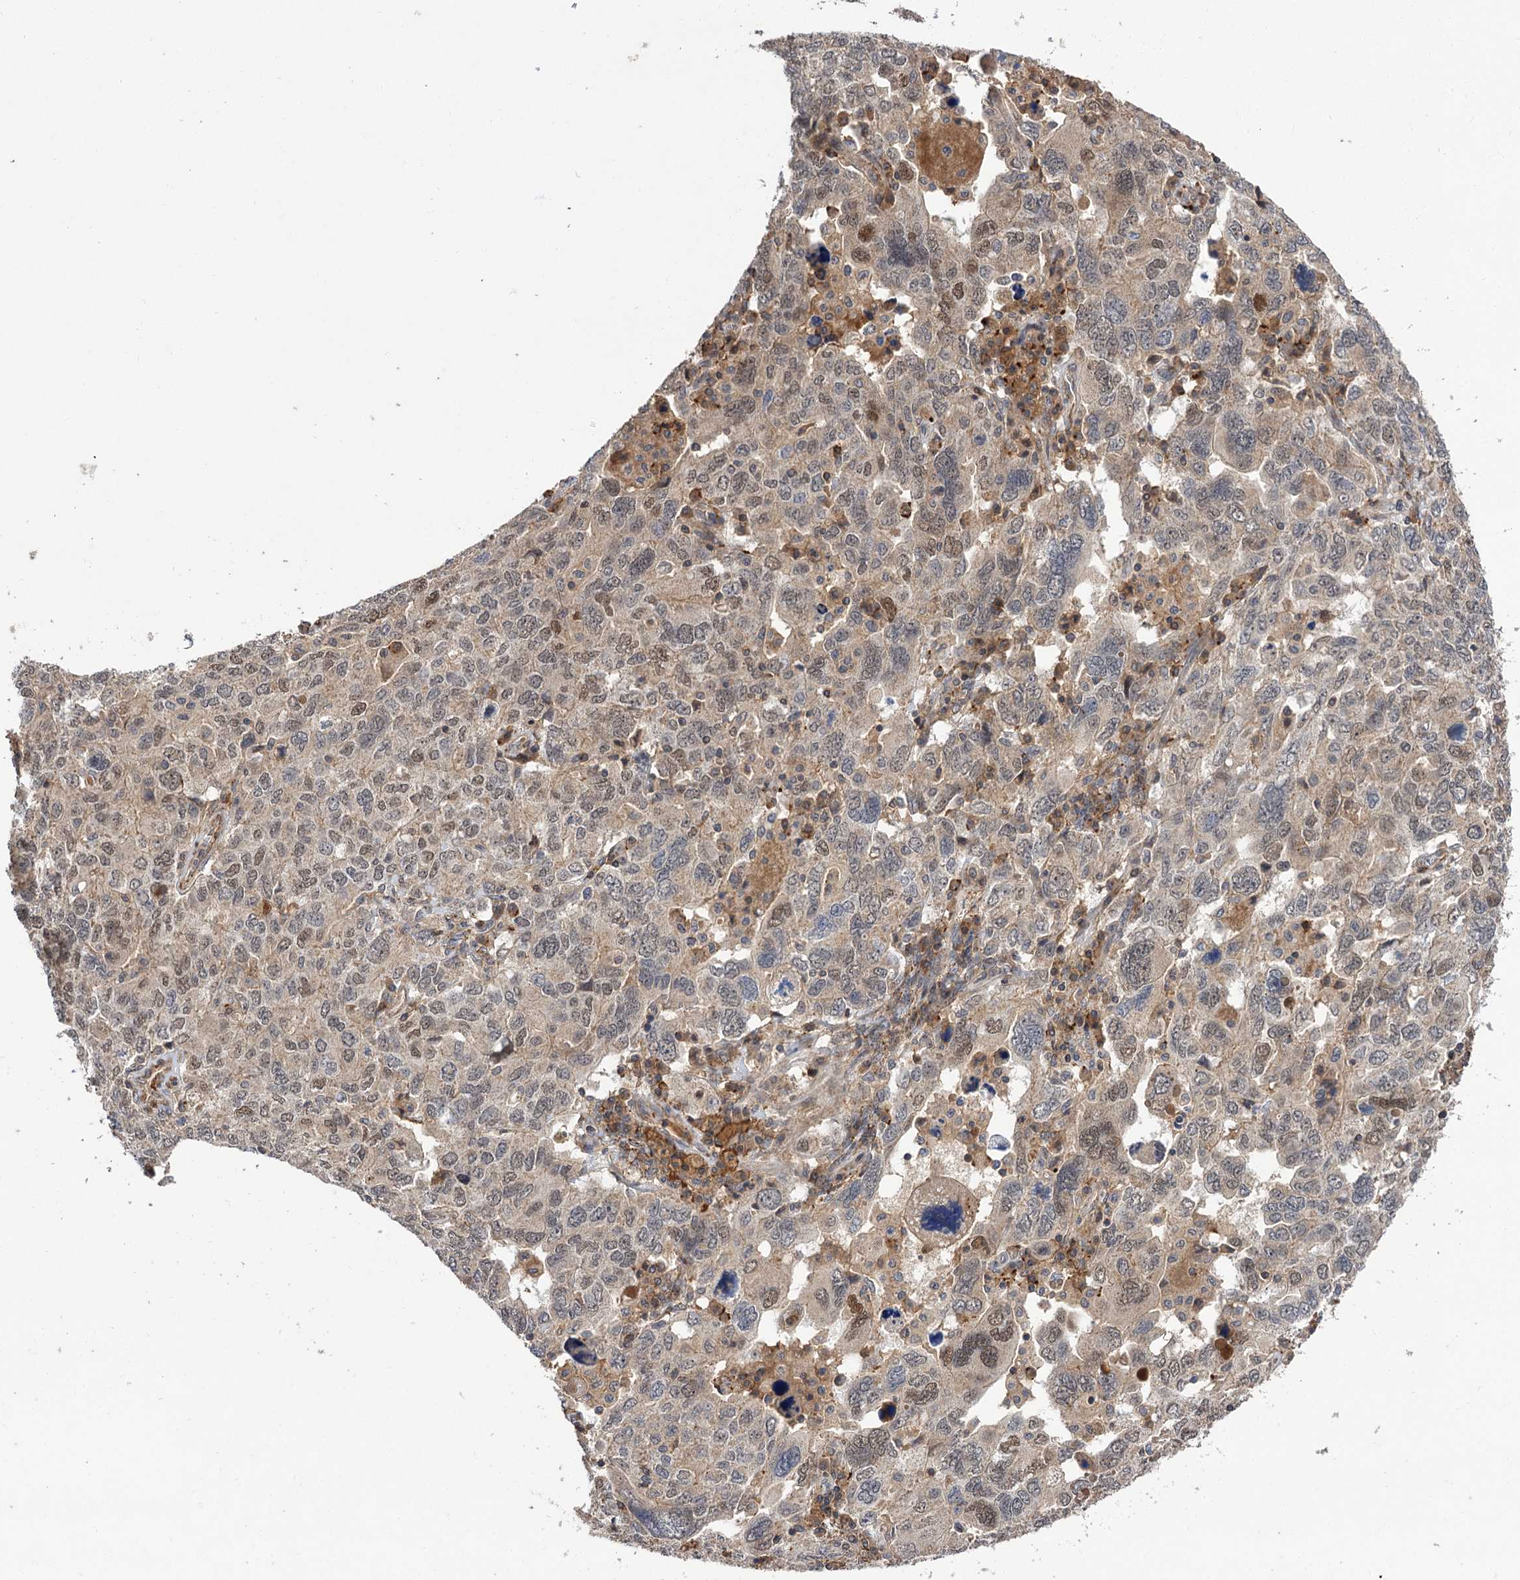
{"staining": {"intensity": "weak", "quantity": ">75%", "location": "cytoplasmic/membranous,nuclear"}, "tissue": "ovarian cancer", "cell_type": "Tumor cells", "image_type": "cancer", "snomed": [{"axis": "morphology", "description": "Carcinoma, endometroid"}, {"axis": "topography", "description": "Ovary"}], "caption": "Endometroid carcinoma (ovarian) stained for a protein (brown) reveals weak cytoplasmic/membranous and nuclear positive staining in approximately >75% of tumor cells.", "gene": "FBXW8", "patient": {"sex": "female", "age": 62}}